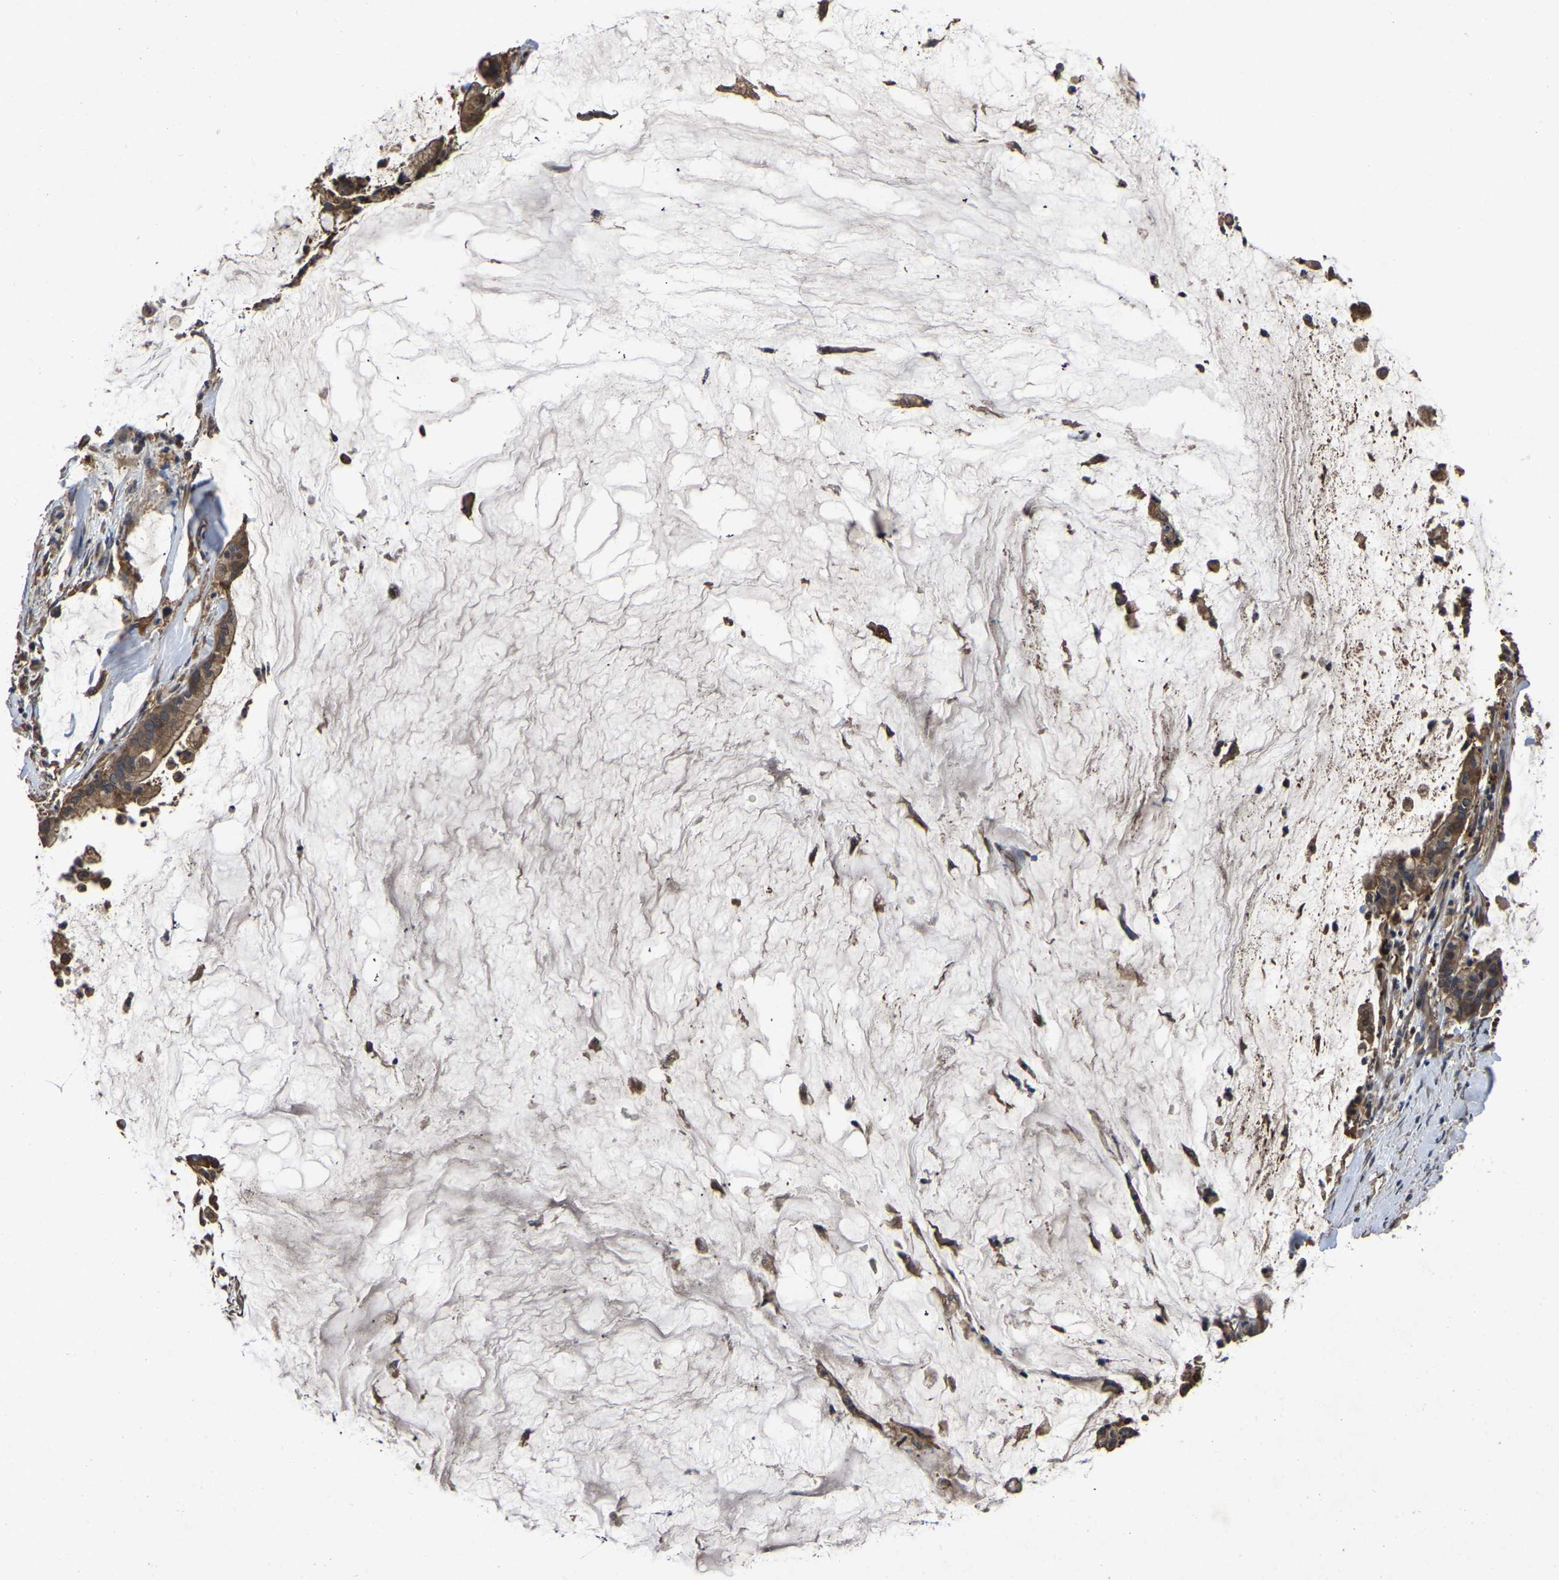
{"staining": {"intensity": "moderate", "quantity": ">75%", "location": "cytoplasmic/membranous"}, "tissue": "pancreatic cancer", "cell_type": "Tumor cells", "image_type": "cancer", "snomed": [{"axis": "morphology", "description": "Adenocarcinoma, NOS"}, {"axis": "topography", "description": "Pancreas"}], "caption": "Brown immunohistochemical staining in human pancreatic cancer (adenocarcinoma) reveals moderate cytoplasmic/membranous staining in approximately >75% of tumor cells.", "gene": "CRYZL1", "patient": {"sex": "male", "age": 41}}